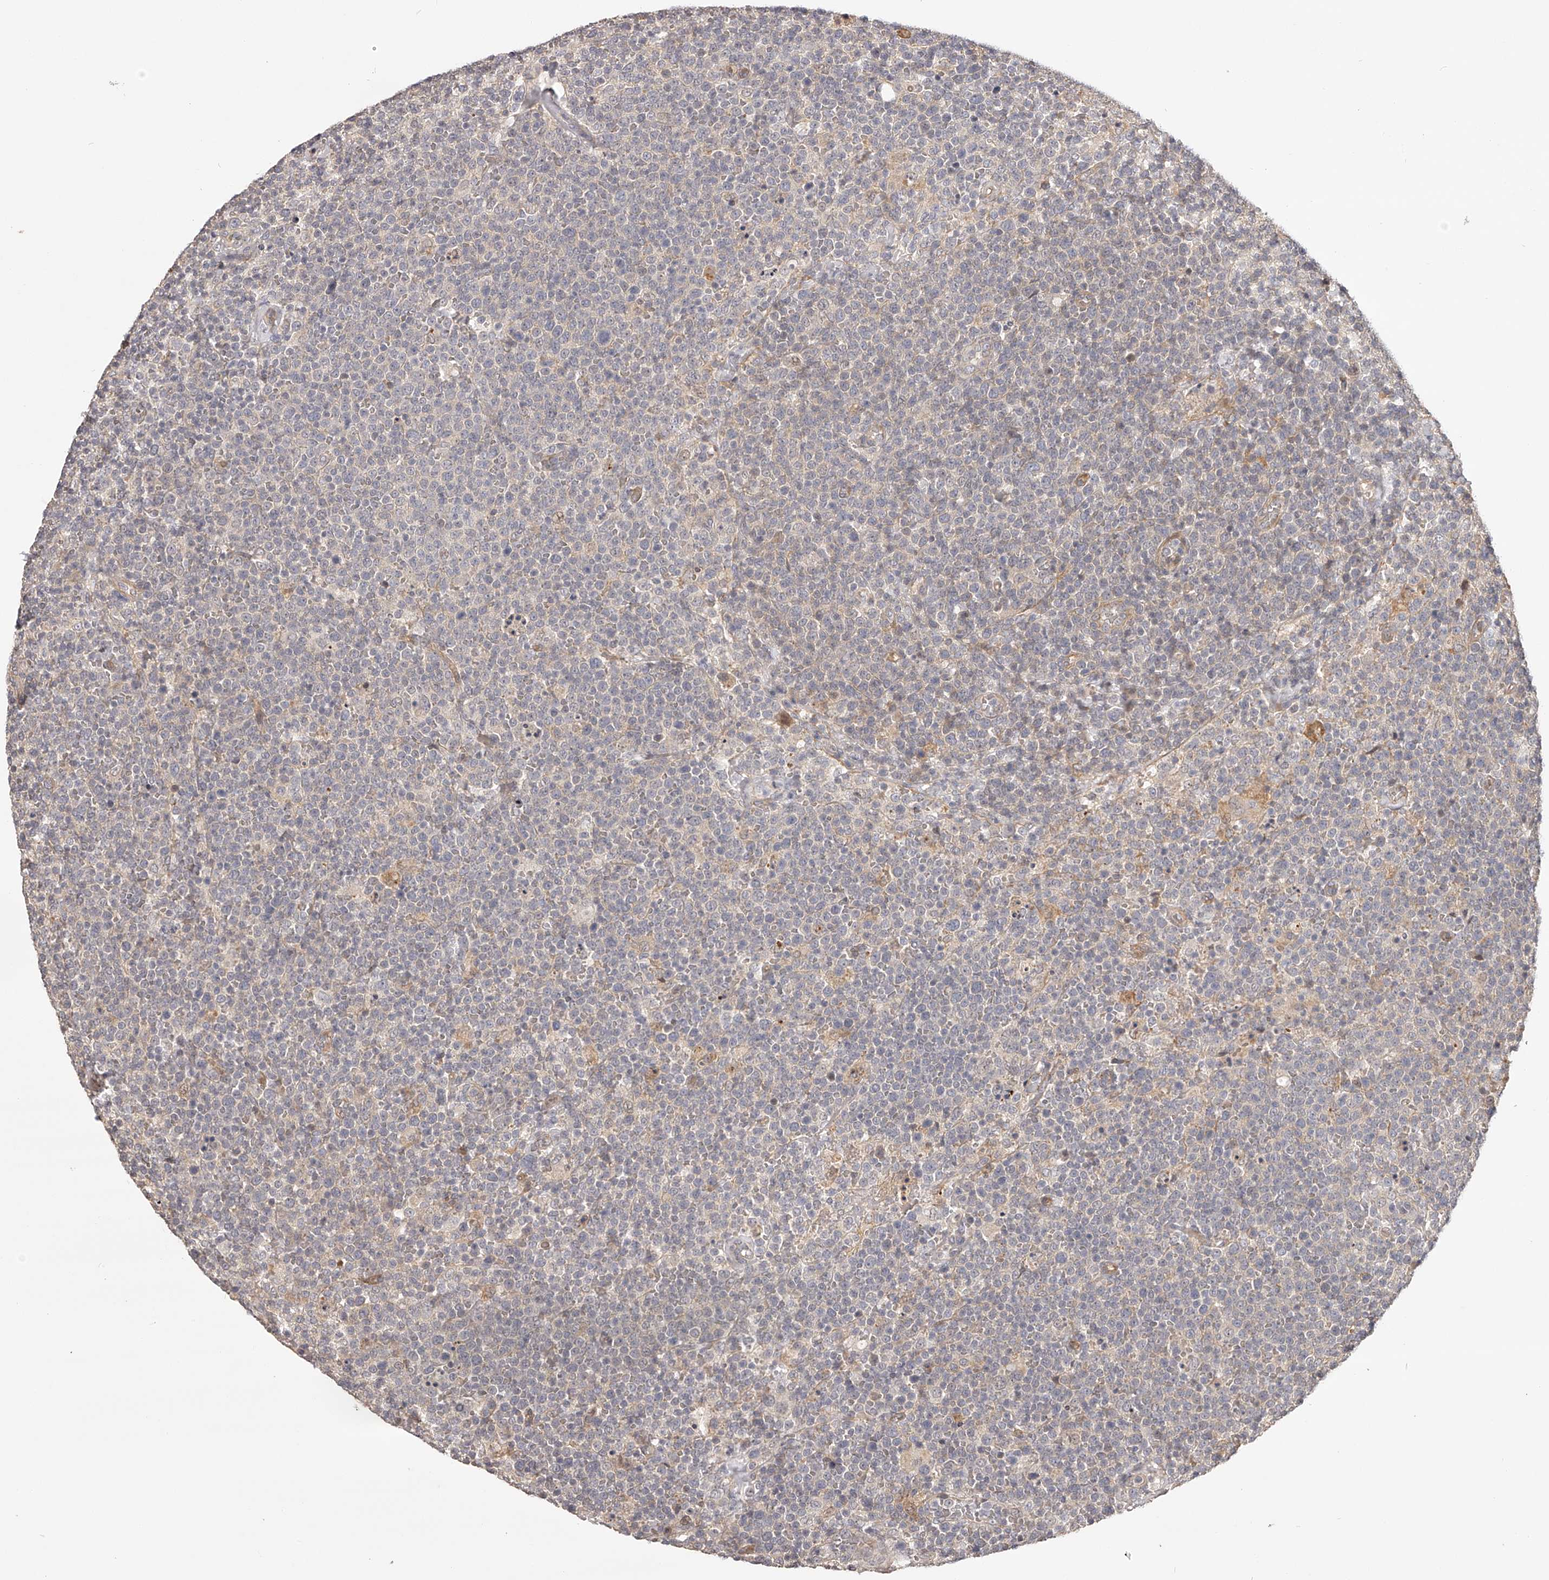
{"staining": {"intensity": "negative", "quantity": "none", "location": "none"}, "tissue": "lymphoma", "cell_type": "Tumor cells", "image_type": "cancer", "snomed": [{"axis": "morphology", "description": "Malignant lymphoma, non-Hodgkin's type, High grade"}, {"axis": "topography", "description": "Lymph node"}], "caption": "Tumor cells show no significant protein expression in malignant lymphoma, non-Hodgkin's type (high-grade).", "gene": "ZNF582", "patient": {"sex": "male", "age": 61}}